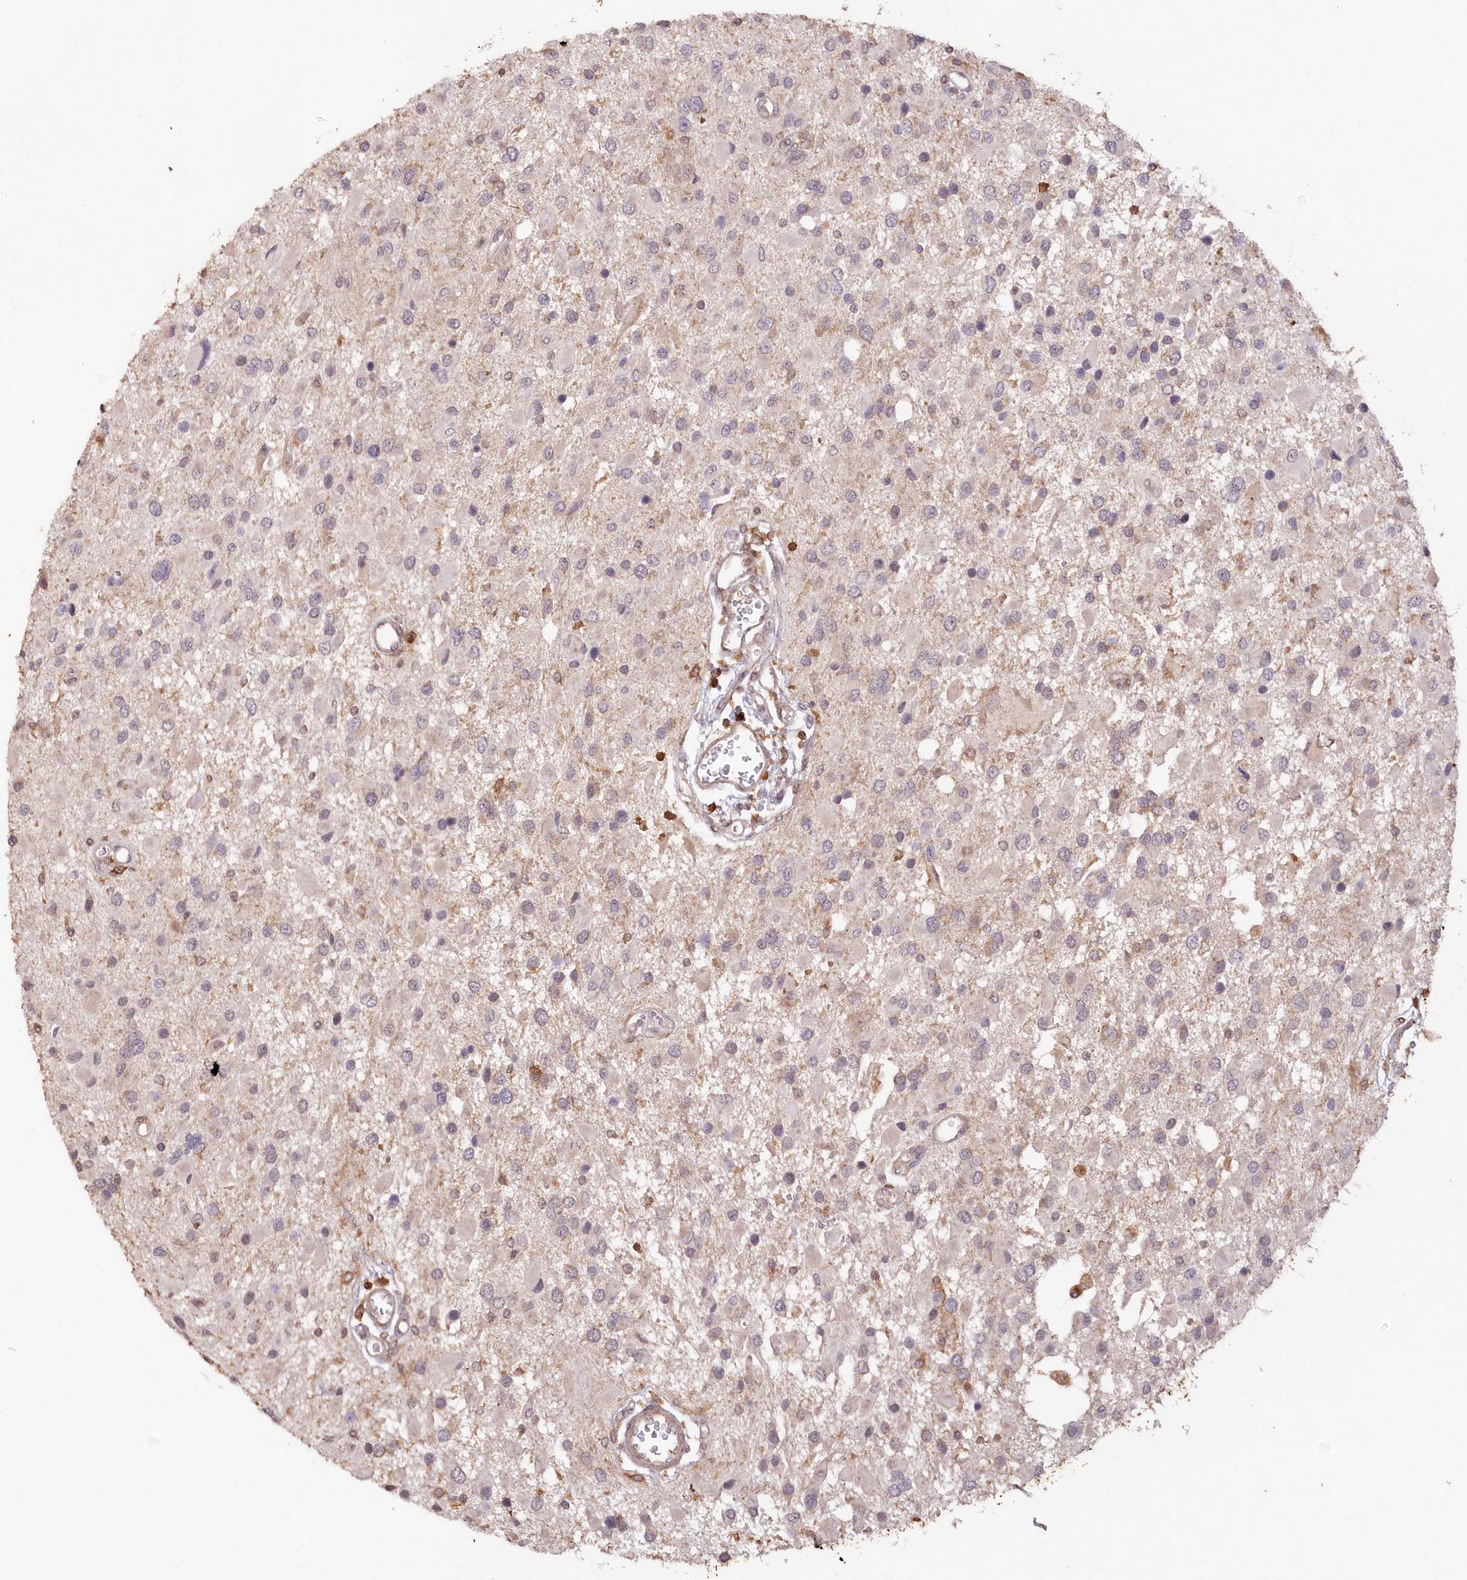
{"staining": {"intensity": "weak", "quantity": "<25%", "location": "cytoplasmic/membranous"}, "tissue": "glioma", "cell_type": "Tumor cells", "image_type": "cancer", "snomed": [{"axis": "morphology", "description": "Glioma, malignant, High grade"}, {"axis": "topography", "description": "Brain"}], "caption": "This micrograph is of high-grade glioma (malignant) stained with immunohistochemistry to label a protein in brown with the nuclei are counter-stained blue. There is no positivity in tumor cells.", "gene": "SNED1", "patient": {"sex": "male", "age": 53}}